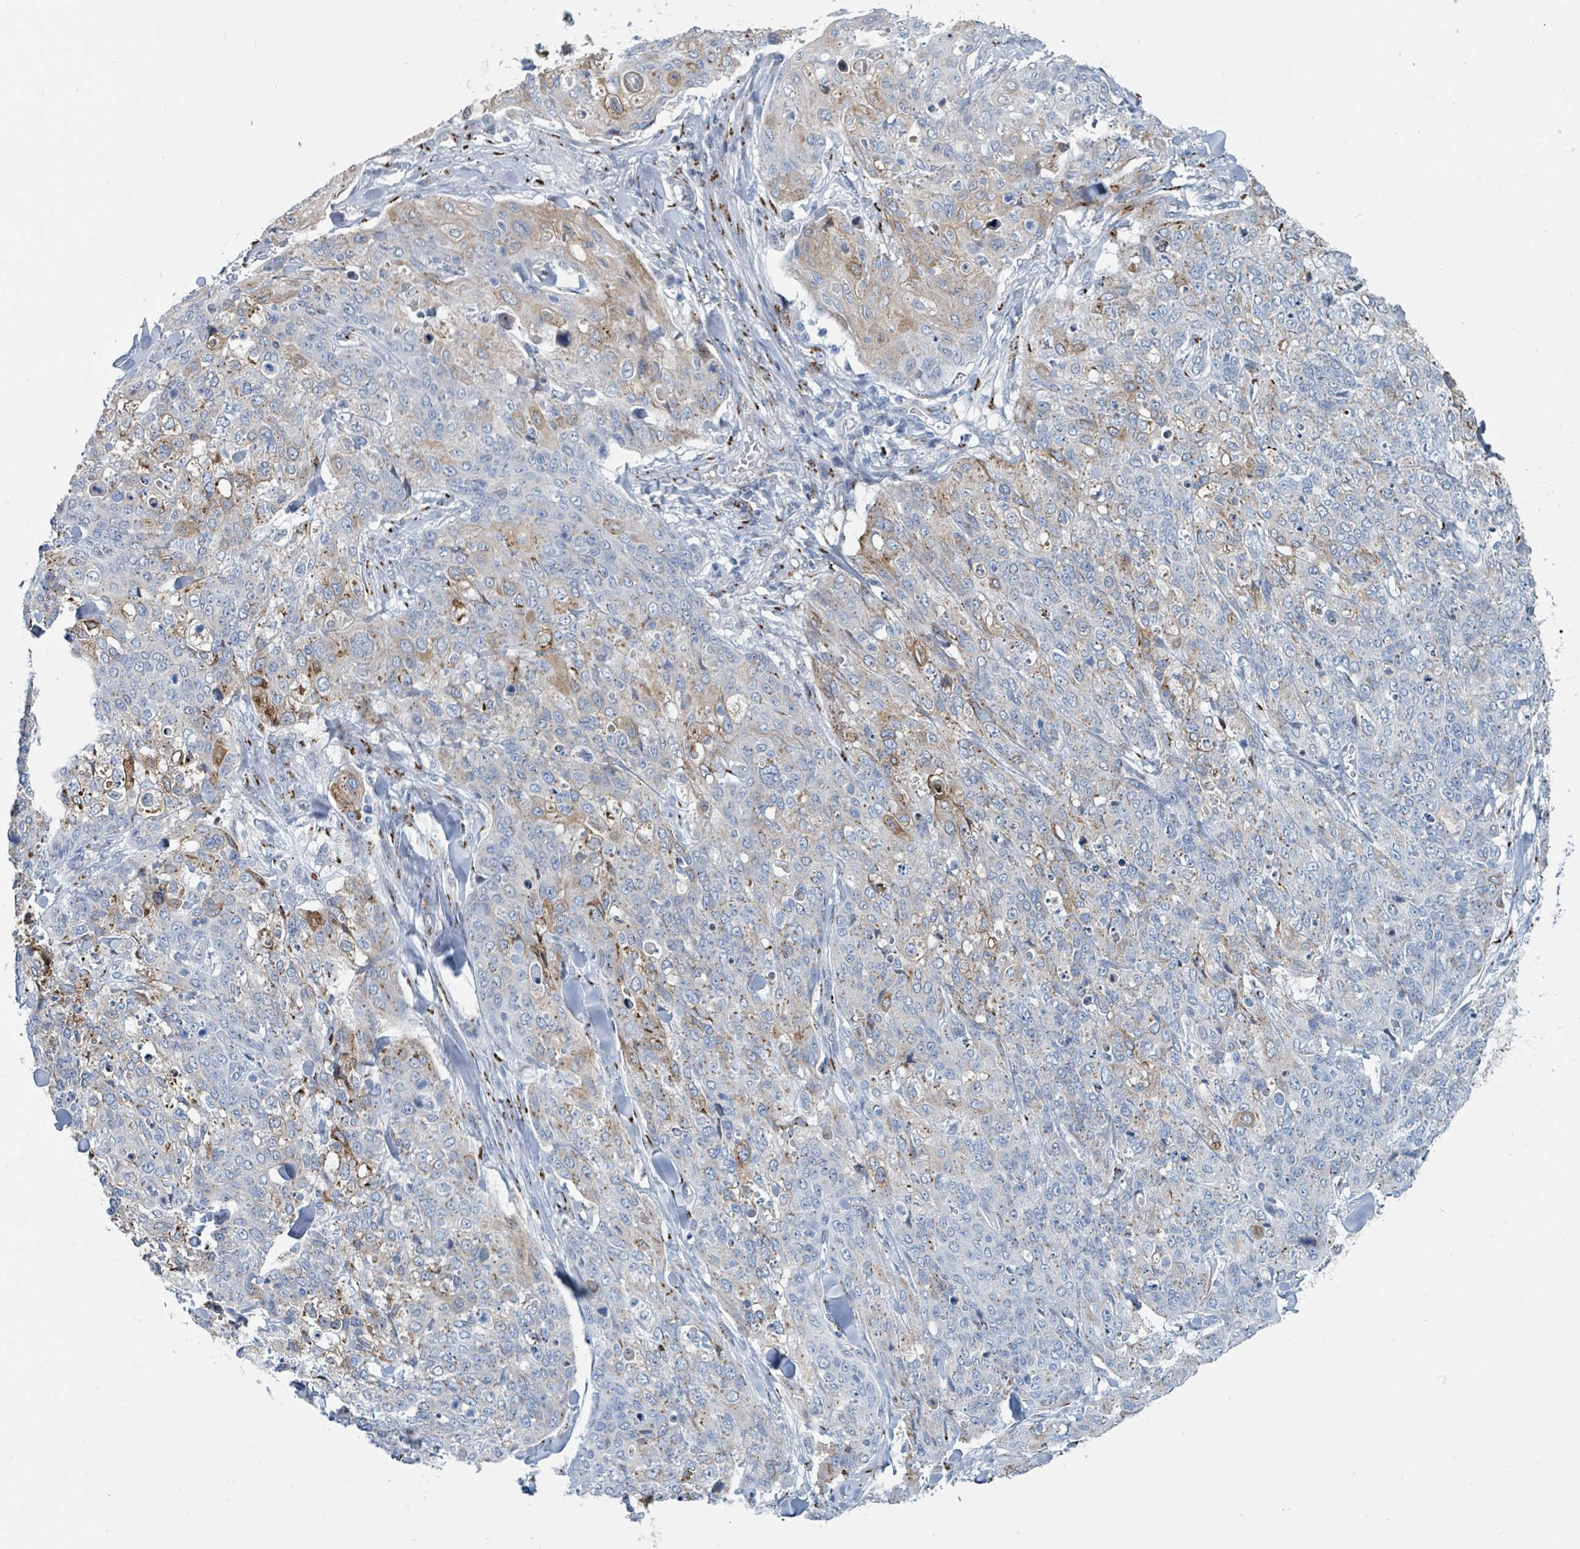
{"staining": {"intensity": "moderate", "quantity": "<25%", "location": "cytoplasmic/membranous"}, "tissue": "skin cancer", "cell_type": "Tumor cells", "image_type": "cancer", "snomed": [{"axis": "morphology", "description": "Squamous cell carcinoma, NOS"}, {"axis": "topography", "description": "Skin"}, {"axis": "topography", "description": "Vulva"}], "caption": "Skin cancer stained with immunohistochemistry exhibits moderate cytoplasmic/membranous positivity in about <25% of tumor cells. Immunohistochemistry (ihc) stains the protein of interest in brown and the nuclei are stained blue.", "gene": "DCAF5", "patient": {"sex": "female", "age": 85}}